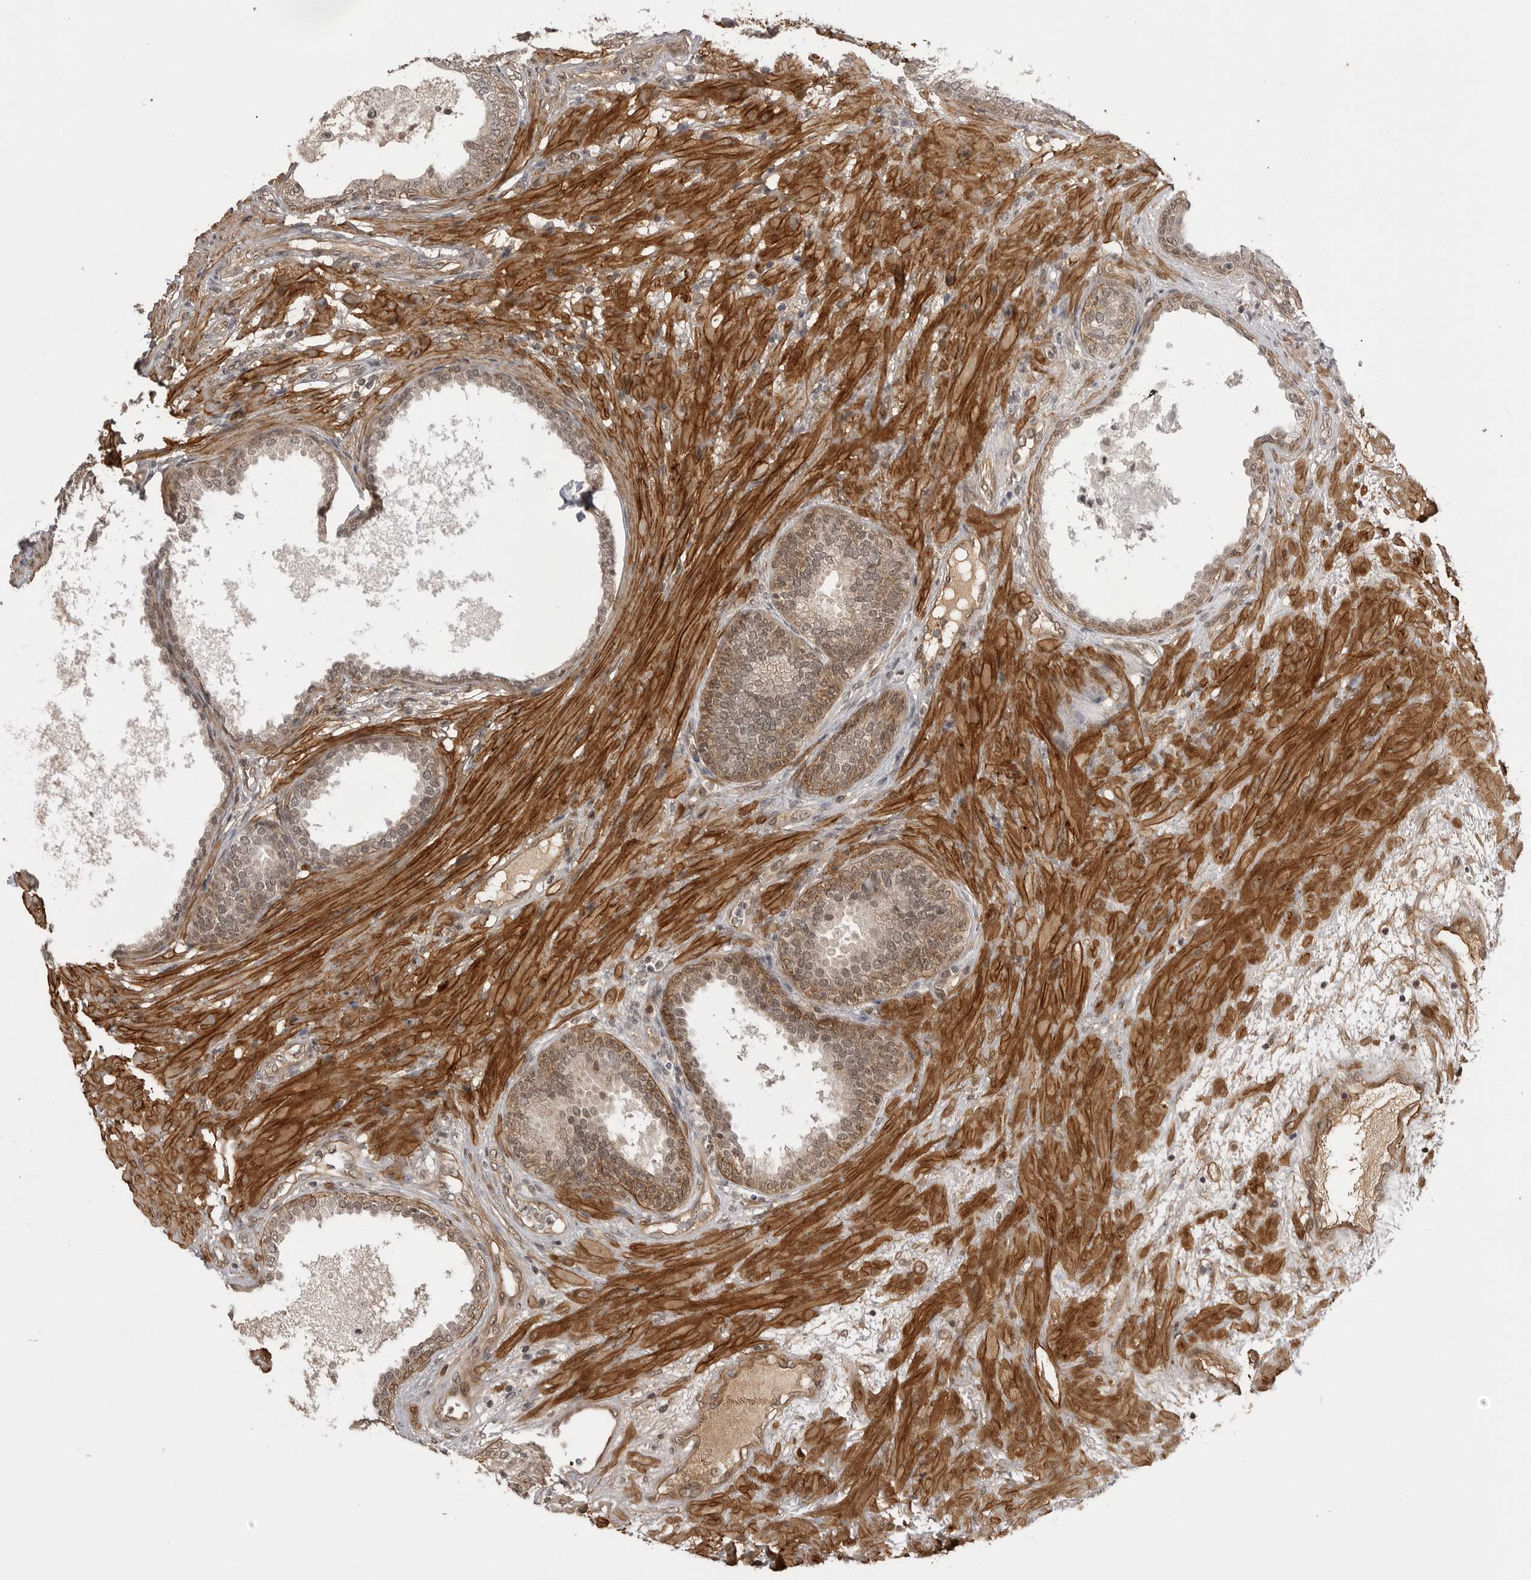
{"staining": {"intensity": "weak", "quantity": "25%-75%", "location": "cytoplasmic/membranous,nuclear"}, "tissue": "prostate", "cell_type": "Glandular cells", "image_type": "normal", "snomed": [{"axis": "morphology", "description": "Normal tissue, NOS"}, {"axis": "topography", "description": "Prostate"}], "caption": "Protein expression analysis of normal human prostate reveals weak cytoplasmic/membranous,nuclear positivity in approximately 25%-75% of glandular cells.", "gene": "SORBS1", "patient": {"sex": "male", "age": 76}}